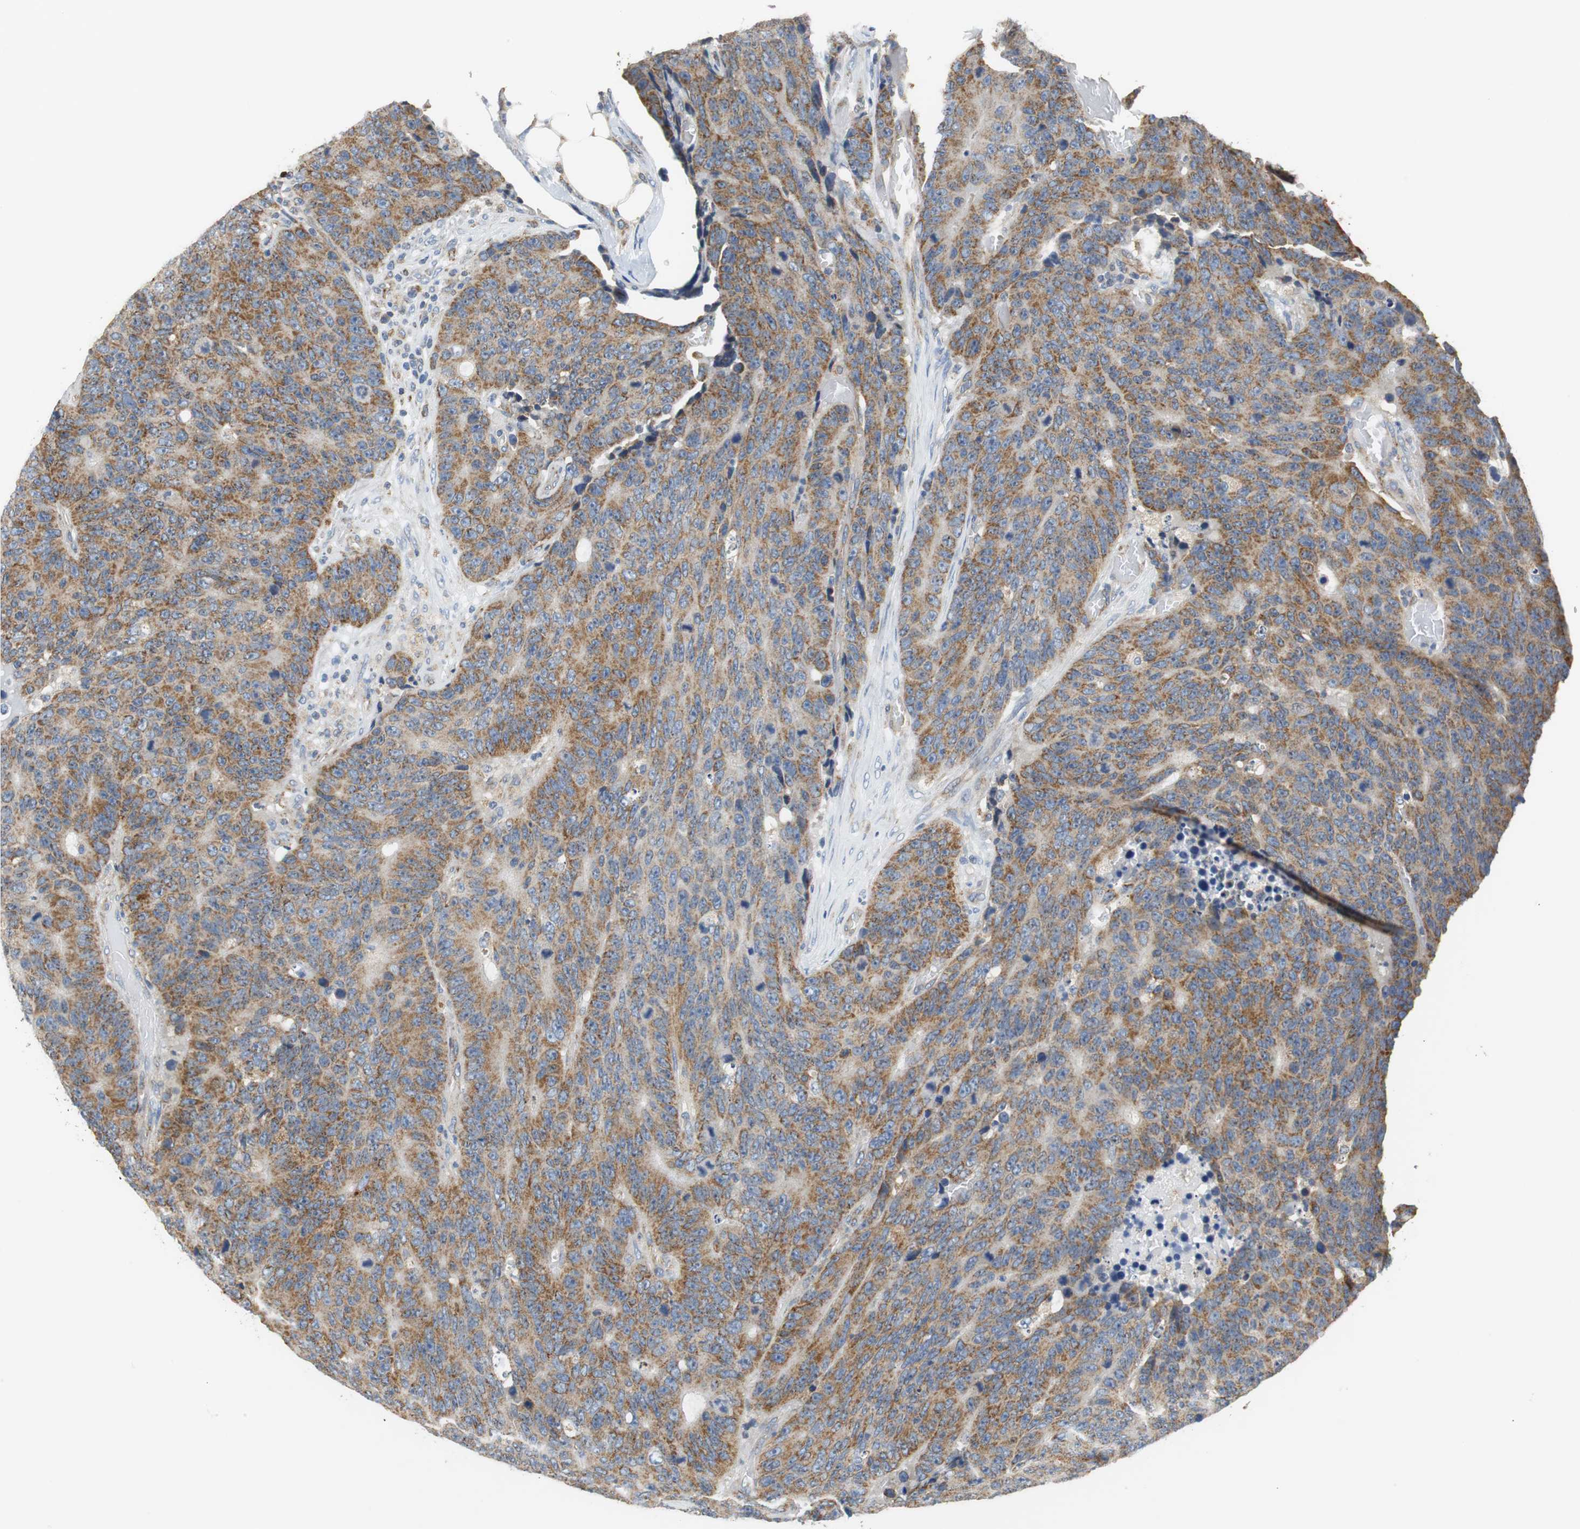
{"staining": {"intensity": "strong", "quantity": ">75%", "location": "cytoplasmic/membranous"}, "tissue": "colorectal cancer", "cell_type": "Tumor cells", "image_type": "cancer", "snomed": [{"axis": "morphology", "description": "Adenocarcinoma, NOS"}, {"axis": "topography", "description": "Colon"}], "caption": "The image displays a brown stain indicating the presence of a protein in the cytoplasmic/membranous of tumor cells in colorectal cancer (adenocarcinoma).", "gene": "GSTK1", "patient": {"sex": "female", "age": 86}}